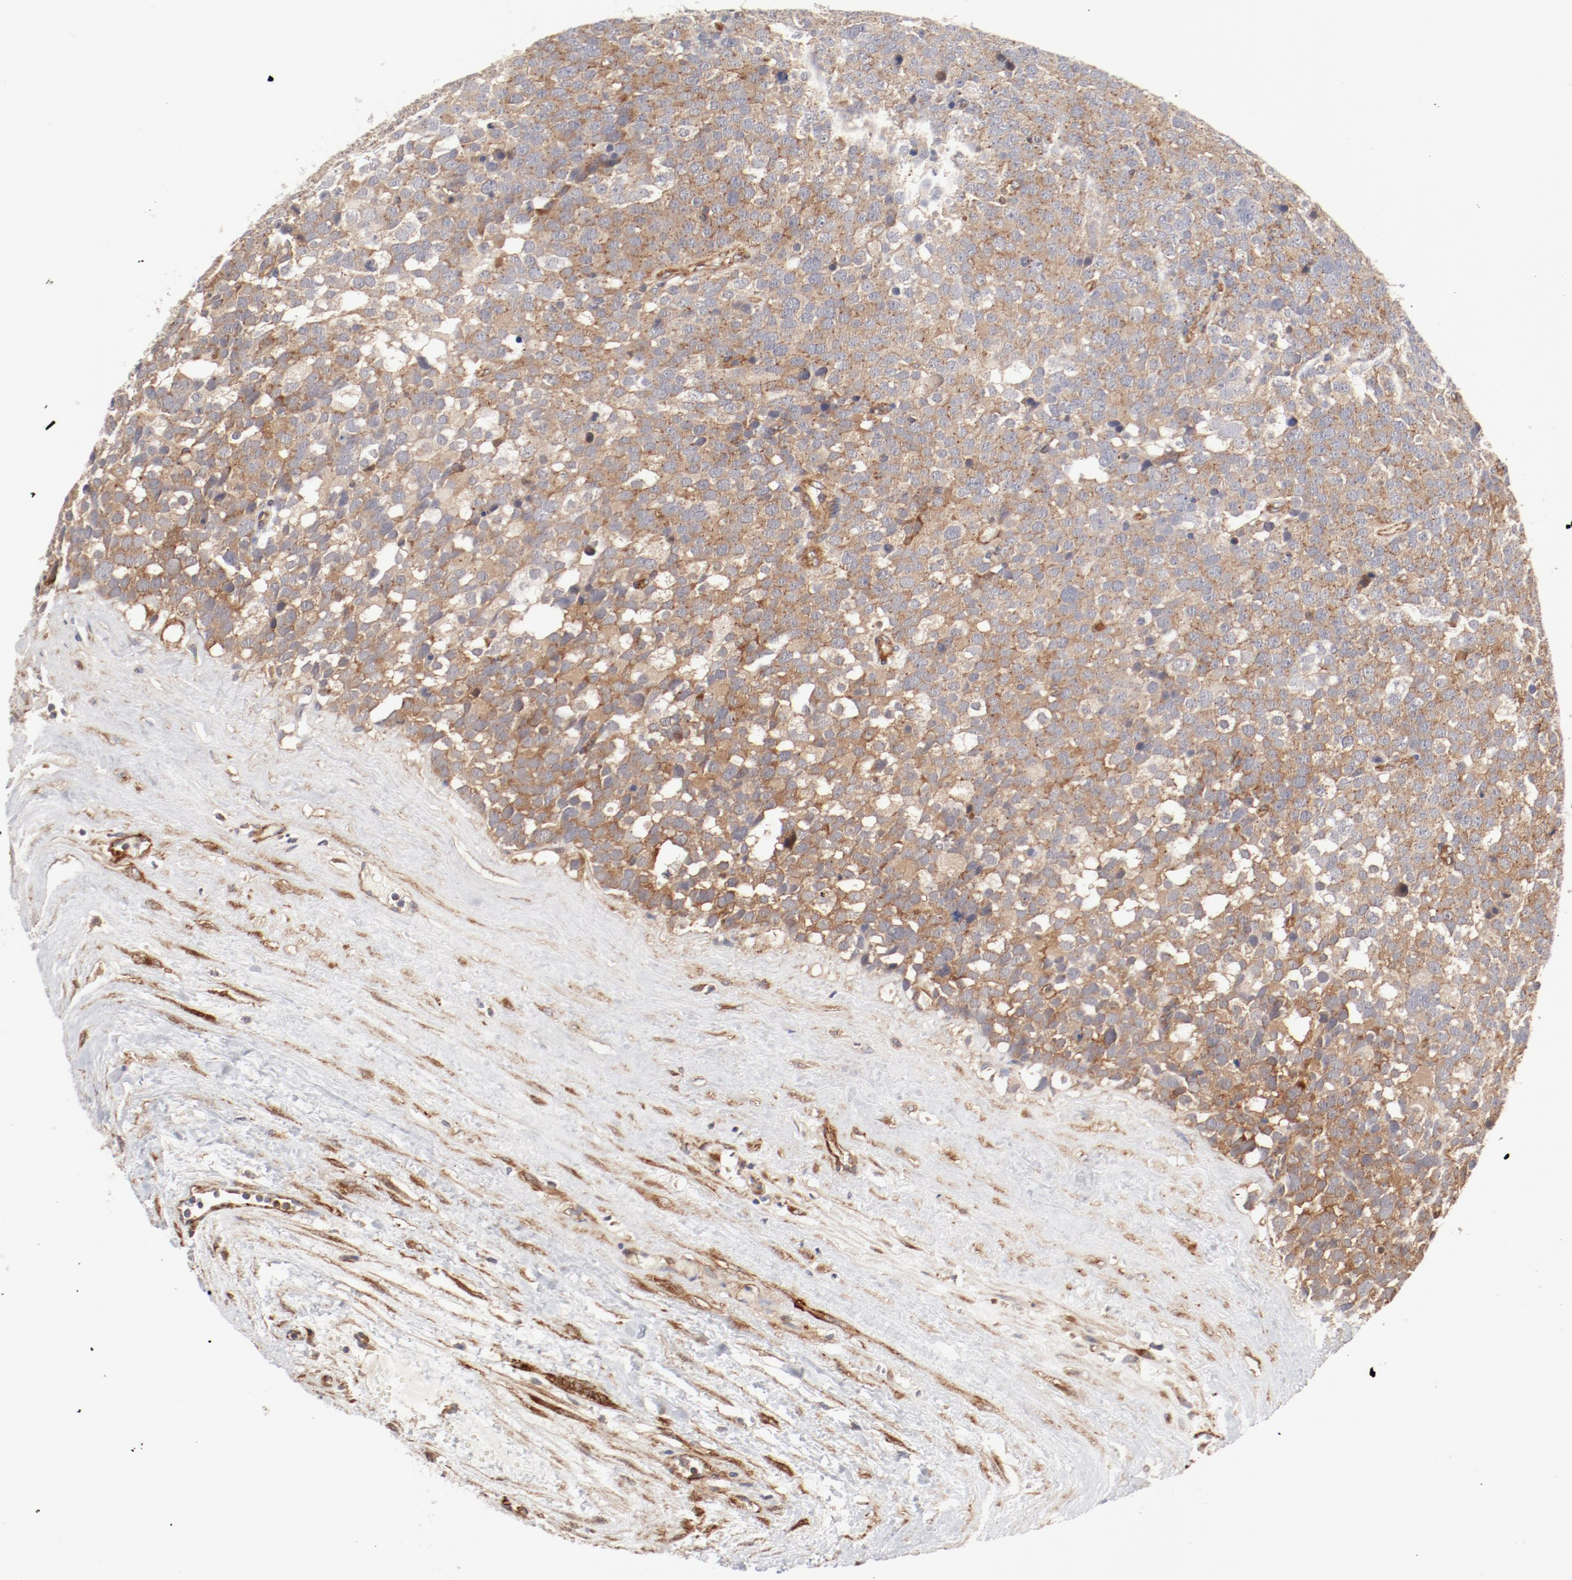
{"staining": {"intensity": "moderate", "quantity": ">75%", "location": "cytoplasmic/membranous"}, "tissue": "testis cancer", "cell_type": "Tumor cells", "image_type": "cancer", "snomed": [{"axis": "morphology", "description": "Seminoma, NOS"}, {"axis": "topography", "description": "Testis"}], "caption": "Seminoma (testis) tissue shows moderate cytoplasmic/membranous positivity in about >75% of tumor cells, visualized by immunohistochemistry. The staining was performed using DAB to visualize the protein expression in brown, while the nuclei were stained in blue with hematoxylin (Magnification: 20x).", "gene": "AP2A1", "patient": {"sex": "male", "age": 71}}